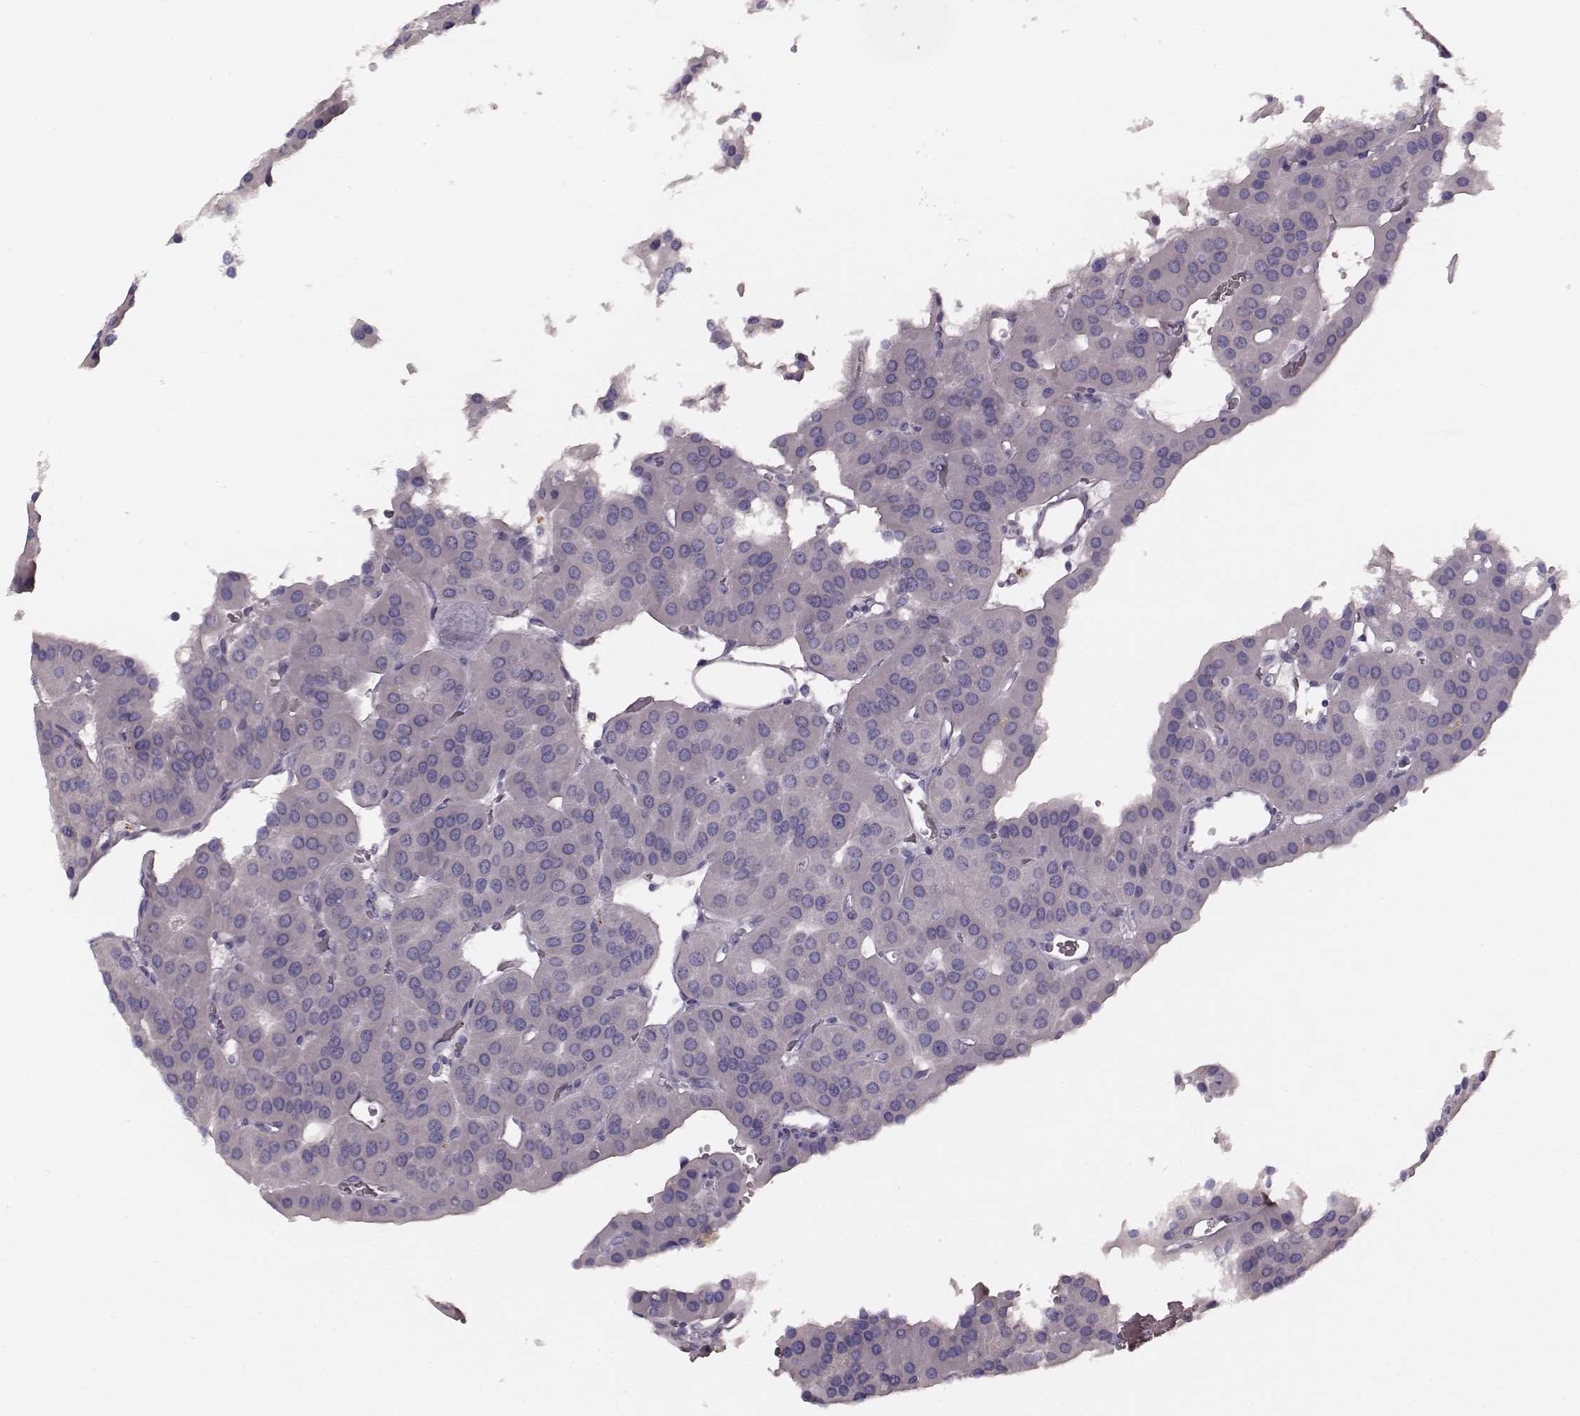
{"staining": {"intensity": "negative", "quantity": "none", "location": "none"}, "tissue": "parathyroid gland", "cell_type": "Glandular cells", "image_type": "normal", "snomed": [{"axis": "morphology", "description": "Normal tissue, NOS"}, {"axis": "morphology", "description": "Adenoma, NOS"}, {"axis": "topography", "description": "Parathyroid gland"}], "caption": "Parathyroid gland stained for a protein using immunohistochemistry displays no positivity glandular cells.", "gene": "TRPM1", "patient": {"sex": "female", "age": 86}}